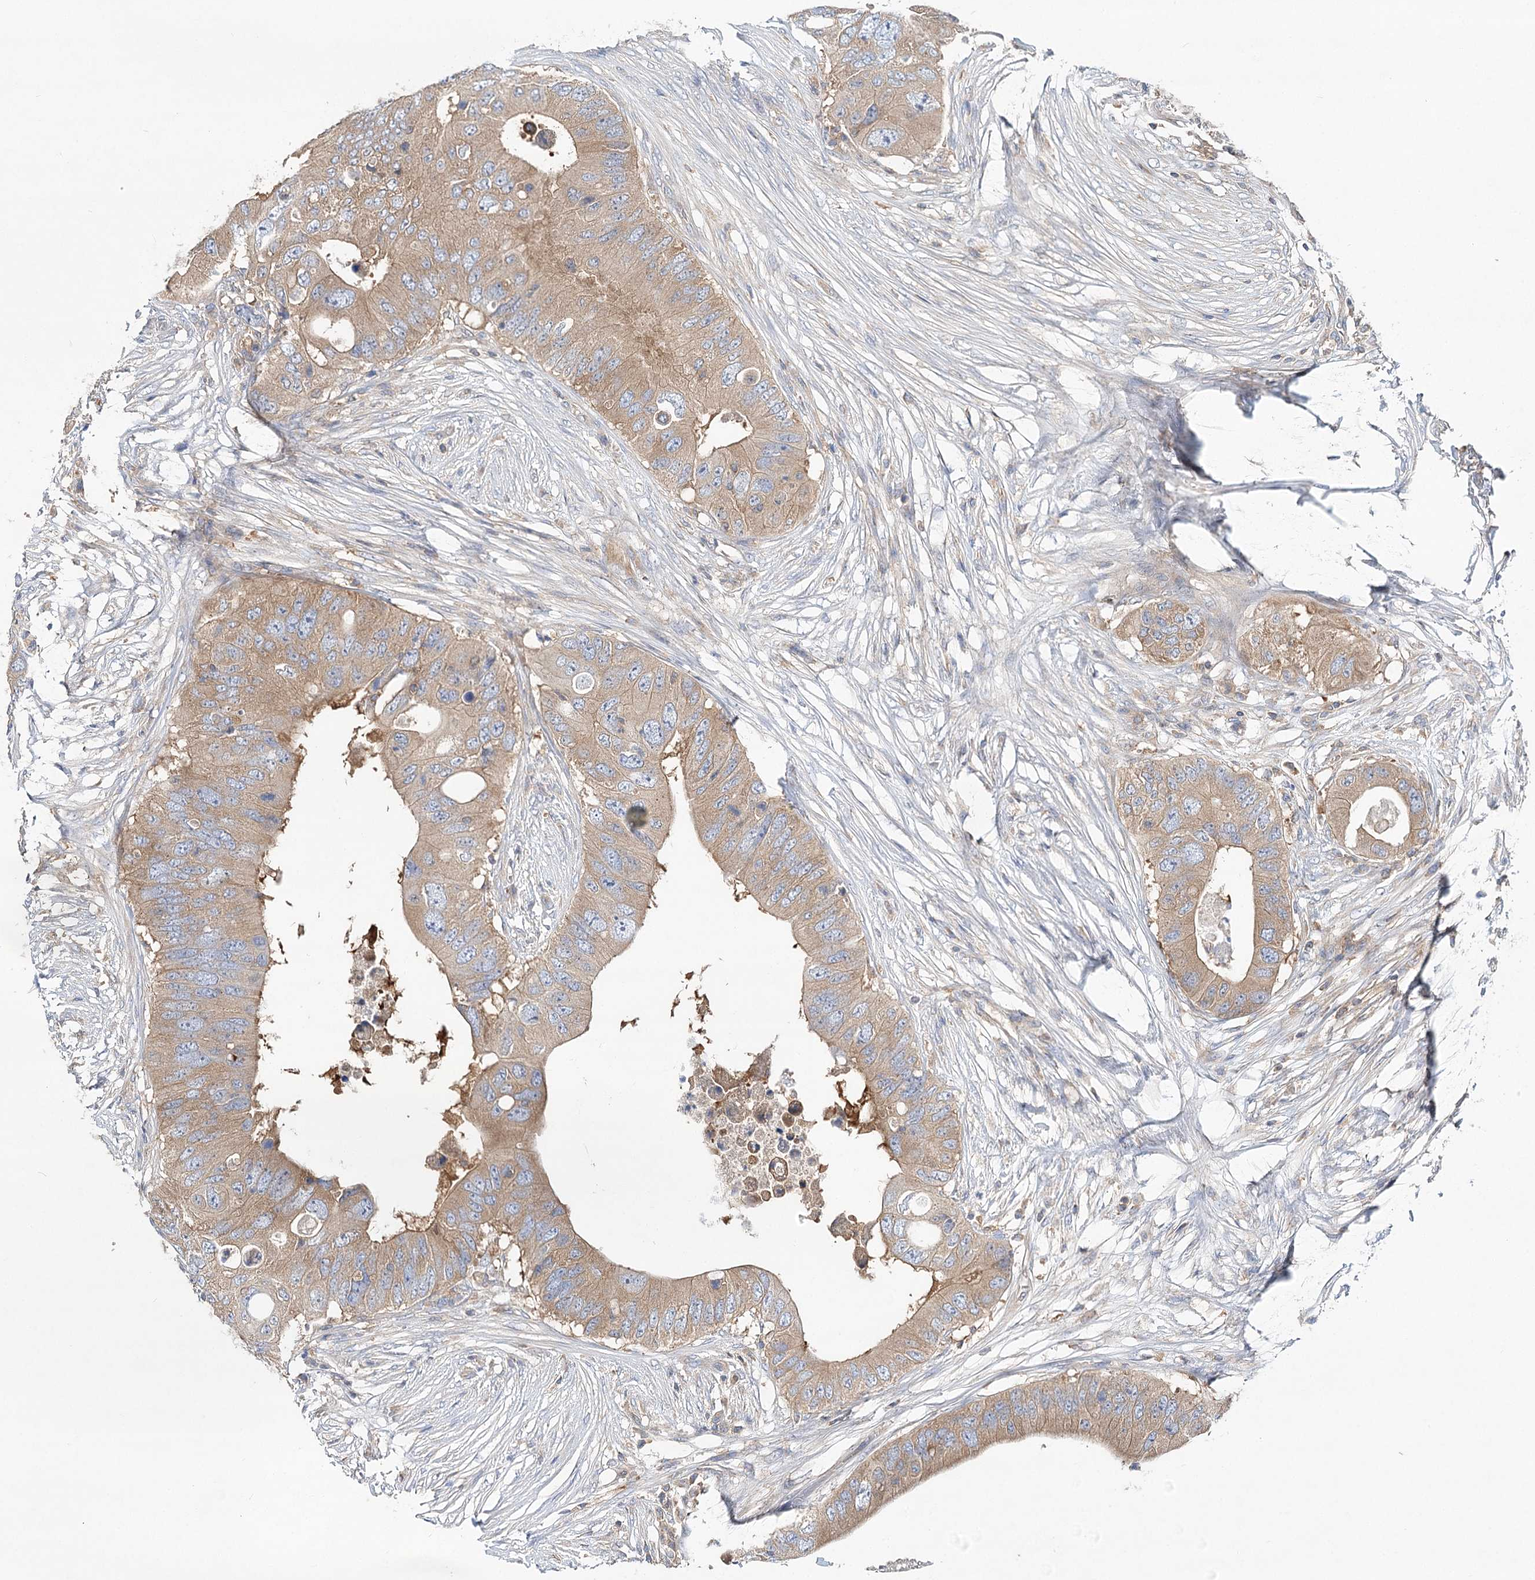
{"staining": {"intensity": "weak", "quantity": "25%-75%", "location": "cytoplasmic/membranous"}, "tissue": "colorectal cancer", "cell_type": "Tumor cells", "image_type": "cancer", "snomed": [{"axis": "morphology", "description": "Adenocarcinoma, NOS"}, {"axis": "topography", "description": "Colon"}], "caption": "DAB immunohistochemical staining of human adenocarcinoma (colorectal) exhibits weak cytoplasmic/membranous protein positivity in about 25%-75% of tumor cells.", "gene": "ABRAXAS2", "patient": {"sex": "male", "age": 71}}